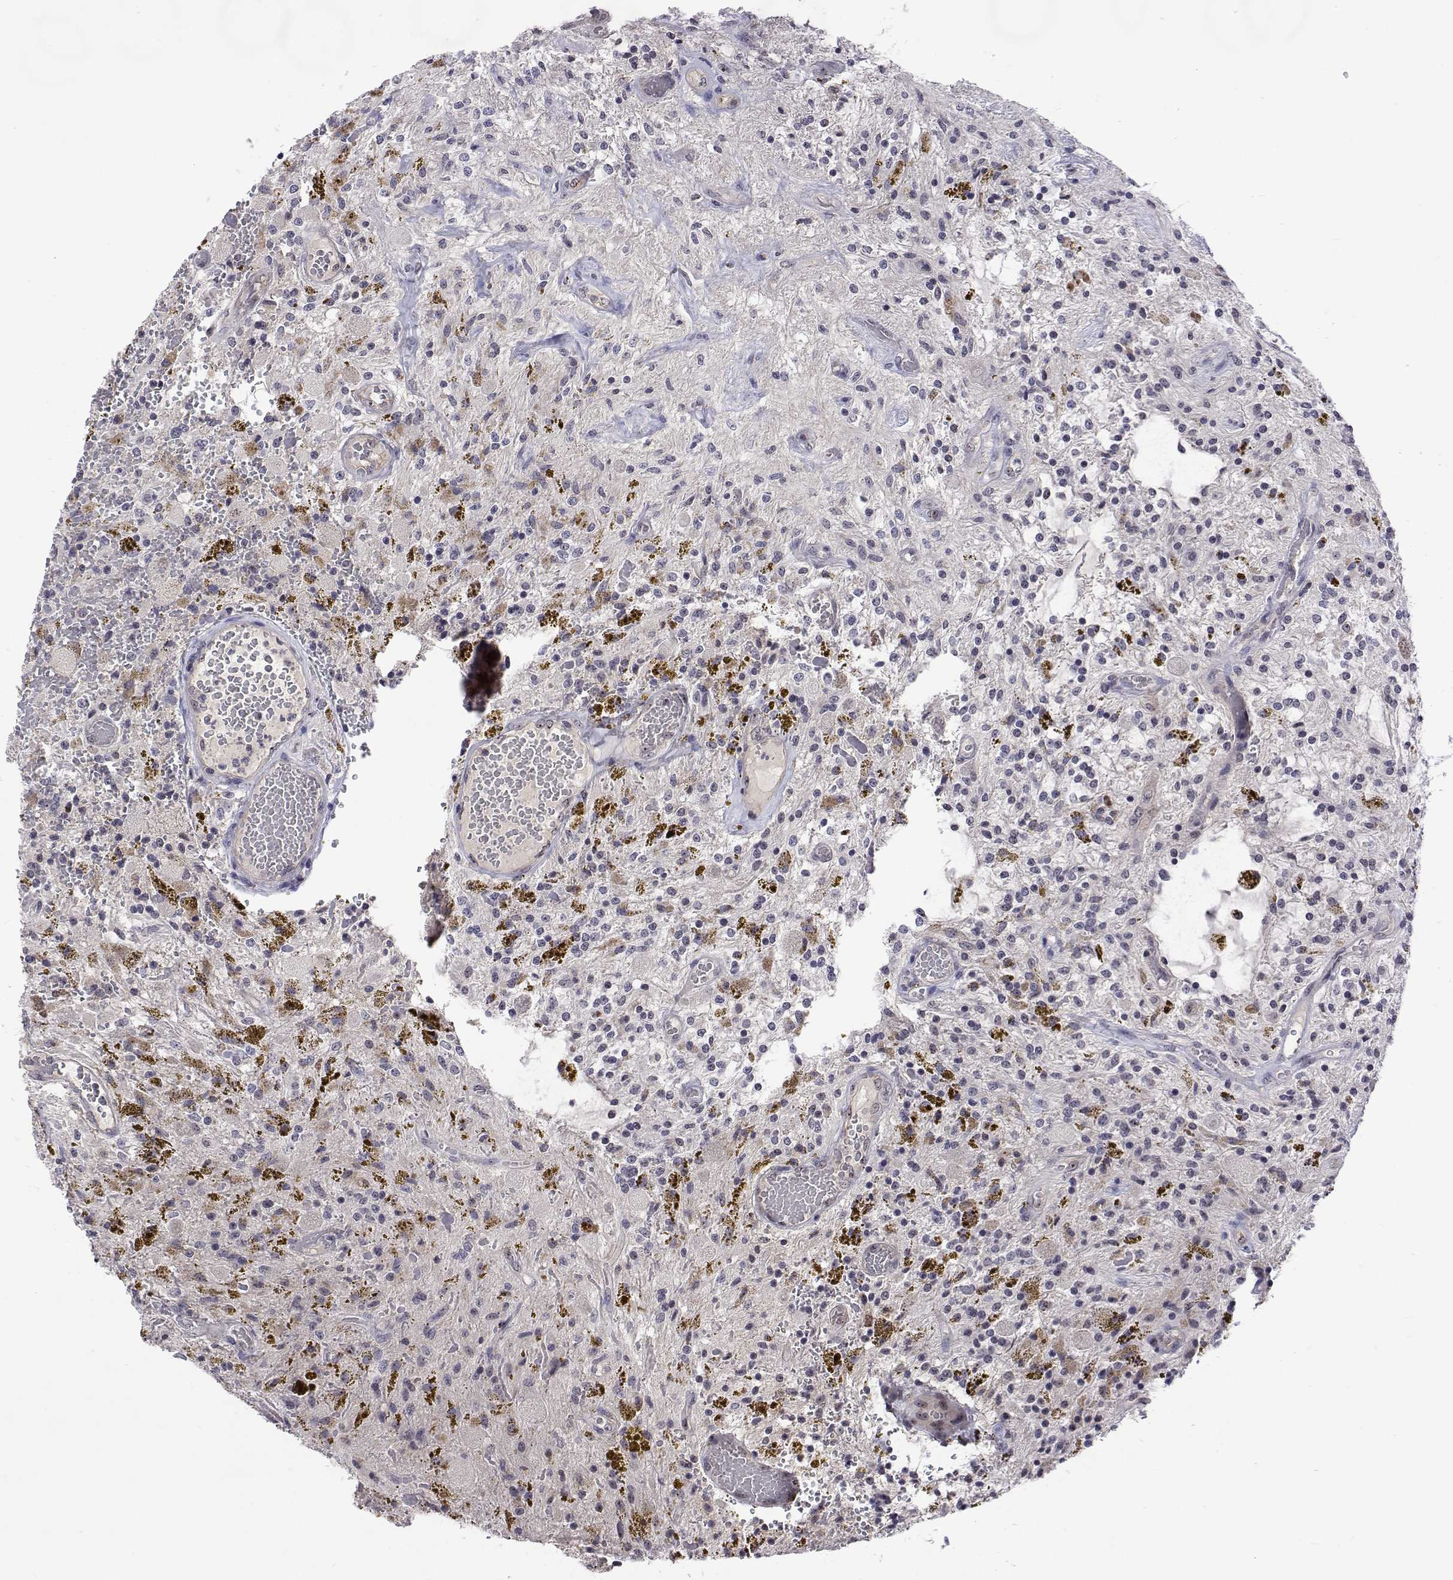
{"staining": {"intensity": "negative", "quantity": "none", "location": "none"}, "tissue": "glioma", "cell_type": "Tumor cells", "image_type": "cancer", "snomed": [{"axis": "morphology", "description": "Glioma, malignant, Low grade"}, {"axis": "topography", "description": "Cerebellum"}], "caption": "IHC histopathology image of human malignant low-grade glioma stained for a protein (brown), which exhibits no positivity in tumor cells. Brightfield microscopy of immunohistochemistry stained with DAB (brown) and hematoxylin (blue), captured at high magnification.", "gene": "NHP2", "patient": {"sex": "female", "age": 14}}